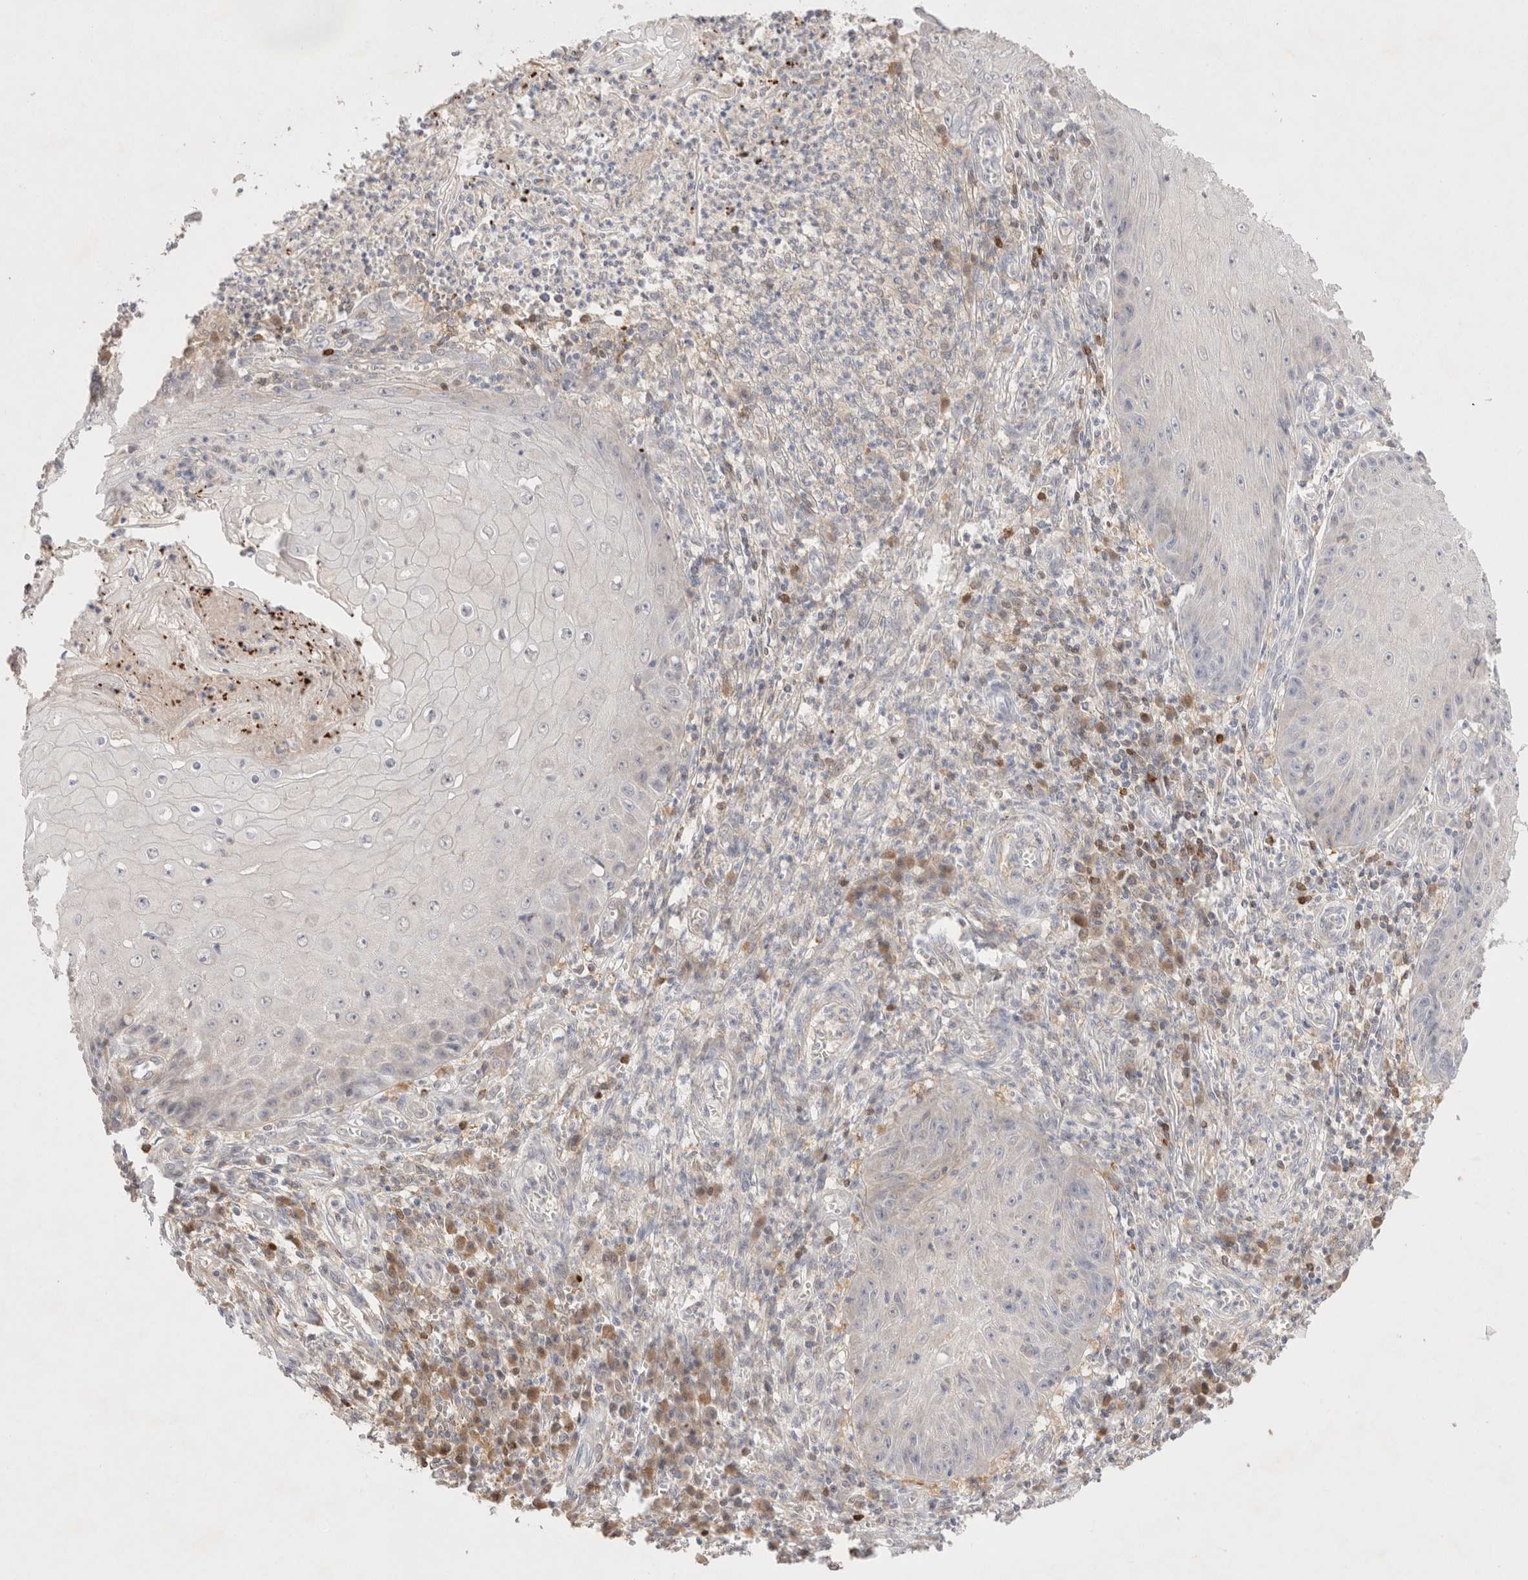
{"staining": {"intensity": "negative", "quantity": "none", "location": "none"}, "tissue": "skin cancer", "cell_type": "Tumor cells", "image_type": "cancer", "snomed": [{"axis": "morphology", "description": "Squamous cell carcinoma, NOS"}, {"axis": "topography", "description": "Skin"}], "caption": "Human skin cancer (squamous cell carcinoma) stained for a protein using immunohistochemistry displays no positivity in tumor cells.", "gene": "STARD10", "patient": {"sex": "female", "age": 73}}